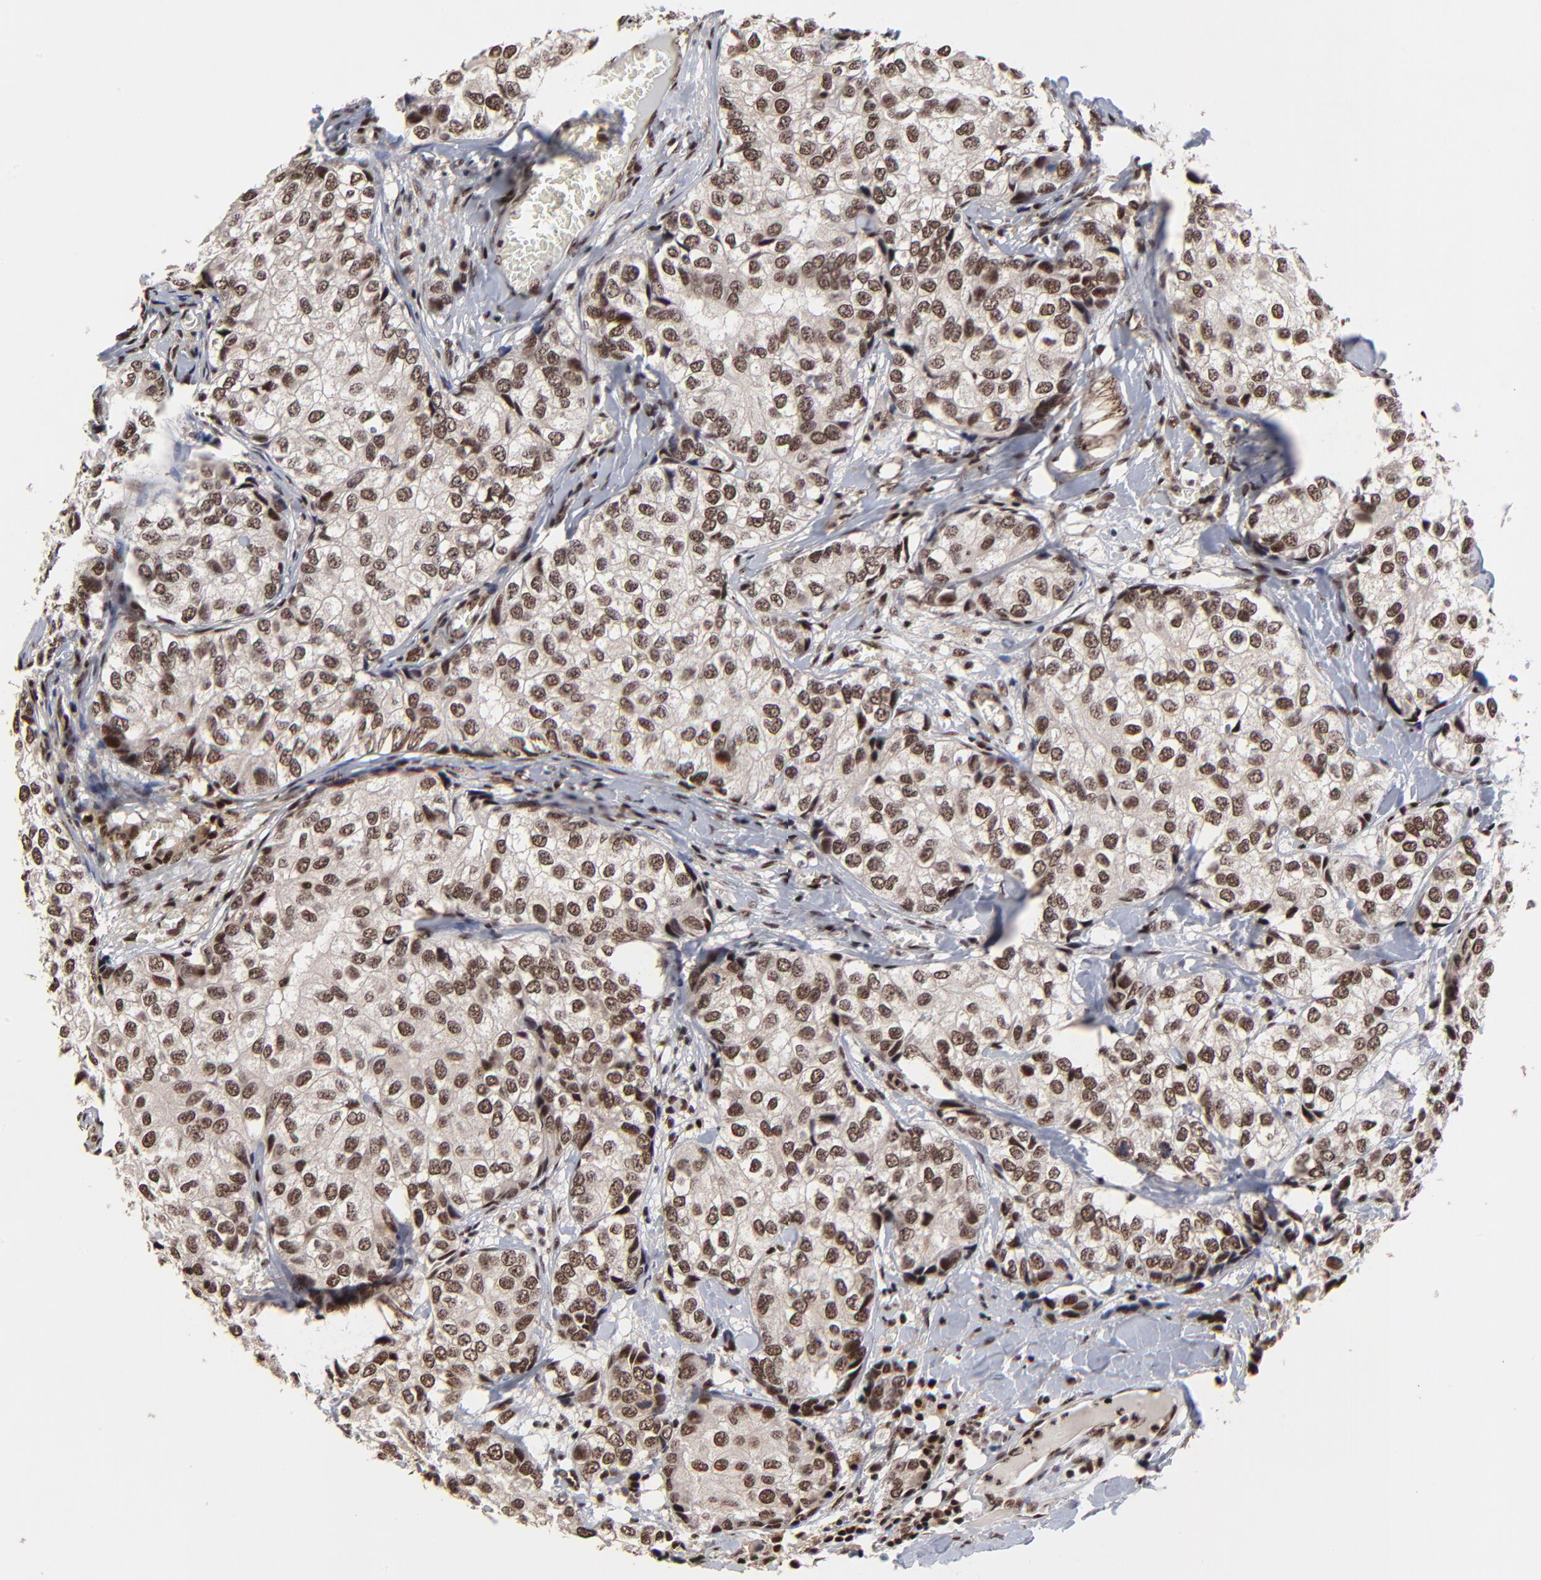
{"staining": {"intensity": "moderate", "quantity": ">75%", "location": "nuclear"}, "tissue": "breast cancer", "cell_type": "Tumor cells", "image_type": "cancer", "snomed": [{"axis": "morphology", "description": "Duct carcinoma"}, {"axis": "topography", "description": "Breast"}], "caption": "The micrograph displays staining of breast cancer, revealing moderate nuclear protein expression (brown color) within tumor cells.", "gene": "RBM22", "patient": {"sex": "female", "age": 68}}